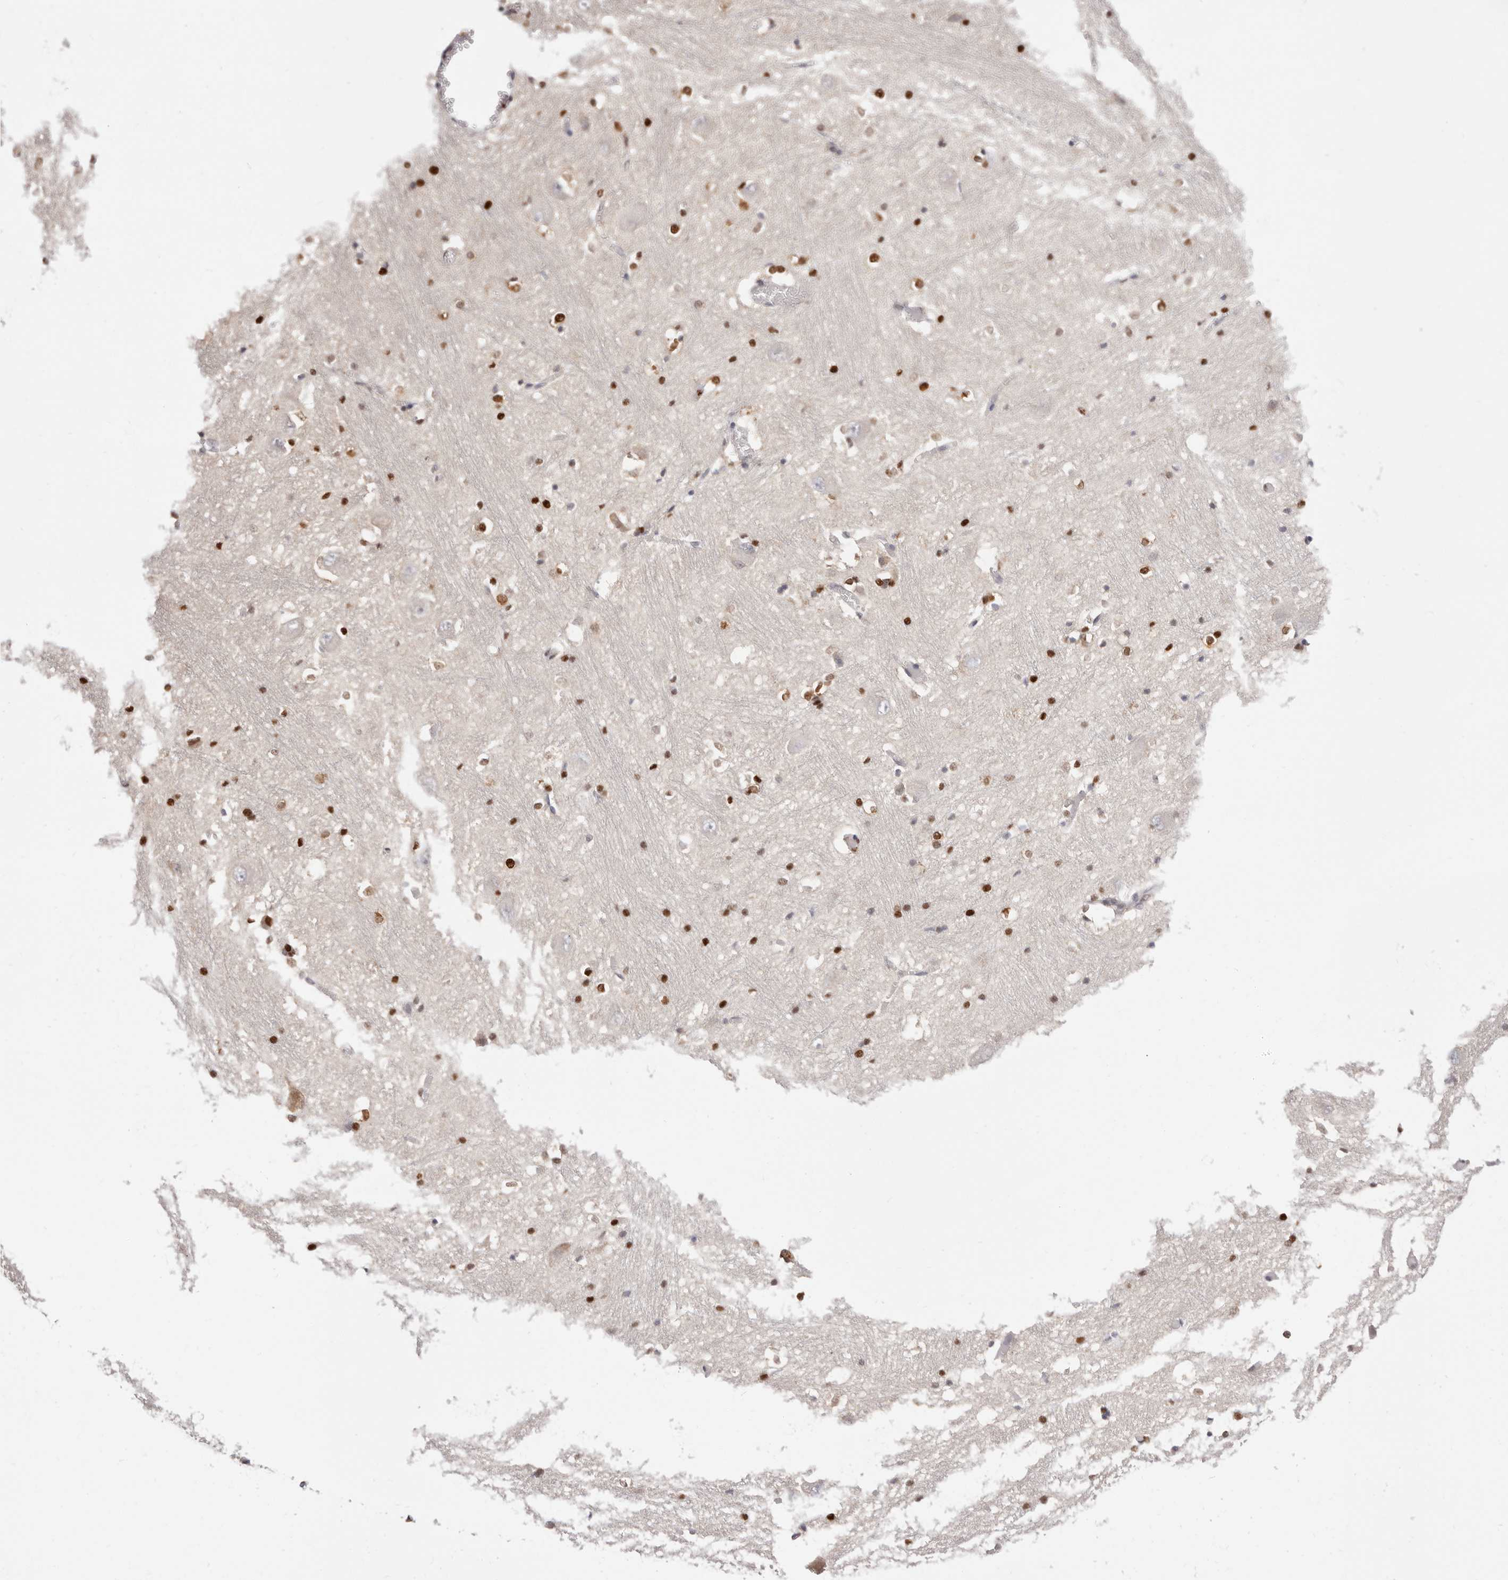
{"staining": {"intensity": "strong", "quantity": "25%-75%", "location": "nuclear"}, "tissue": "caudate", "cell_type": "Glial cells", "image_type": "normal", "snomed": [{"axis": "morphology", "description": "Normal tissue, NOS"}, {"axis": "topography", "description": "Lateral ventricle wall"}], "caption": "Immunohistochemistry (IHC) histopathology image of unremarkable caudate stained for a protein (brown), which demonstrates high levels of strong nuclear staining in approximately 25%-75% of glial cells.", "gene": "TKT", "patient": {"sex": "male", "age": 37}}